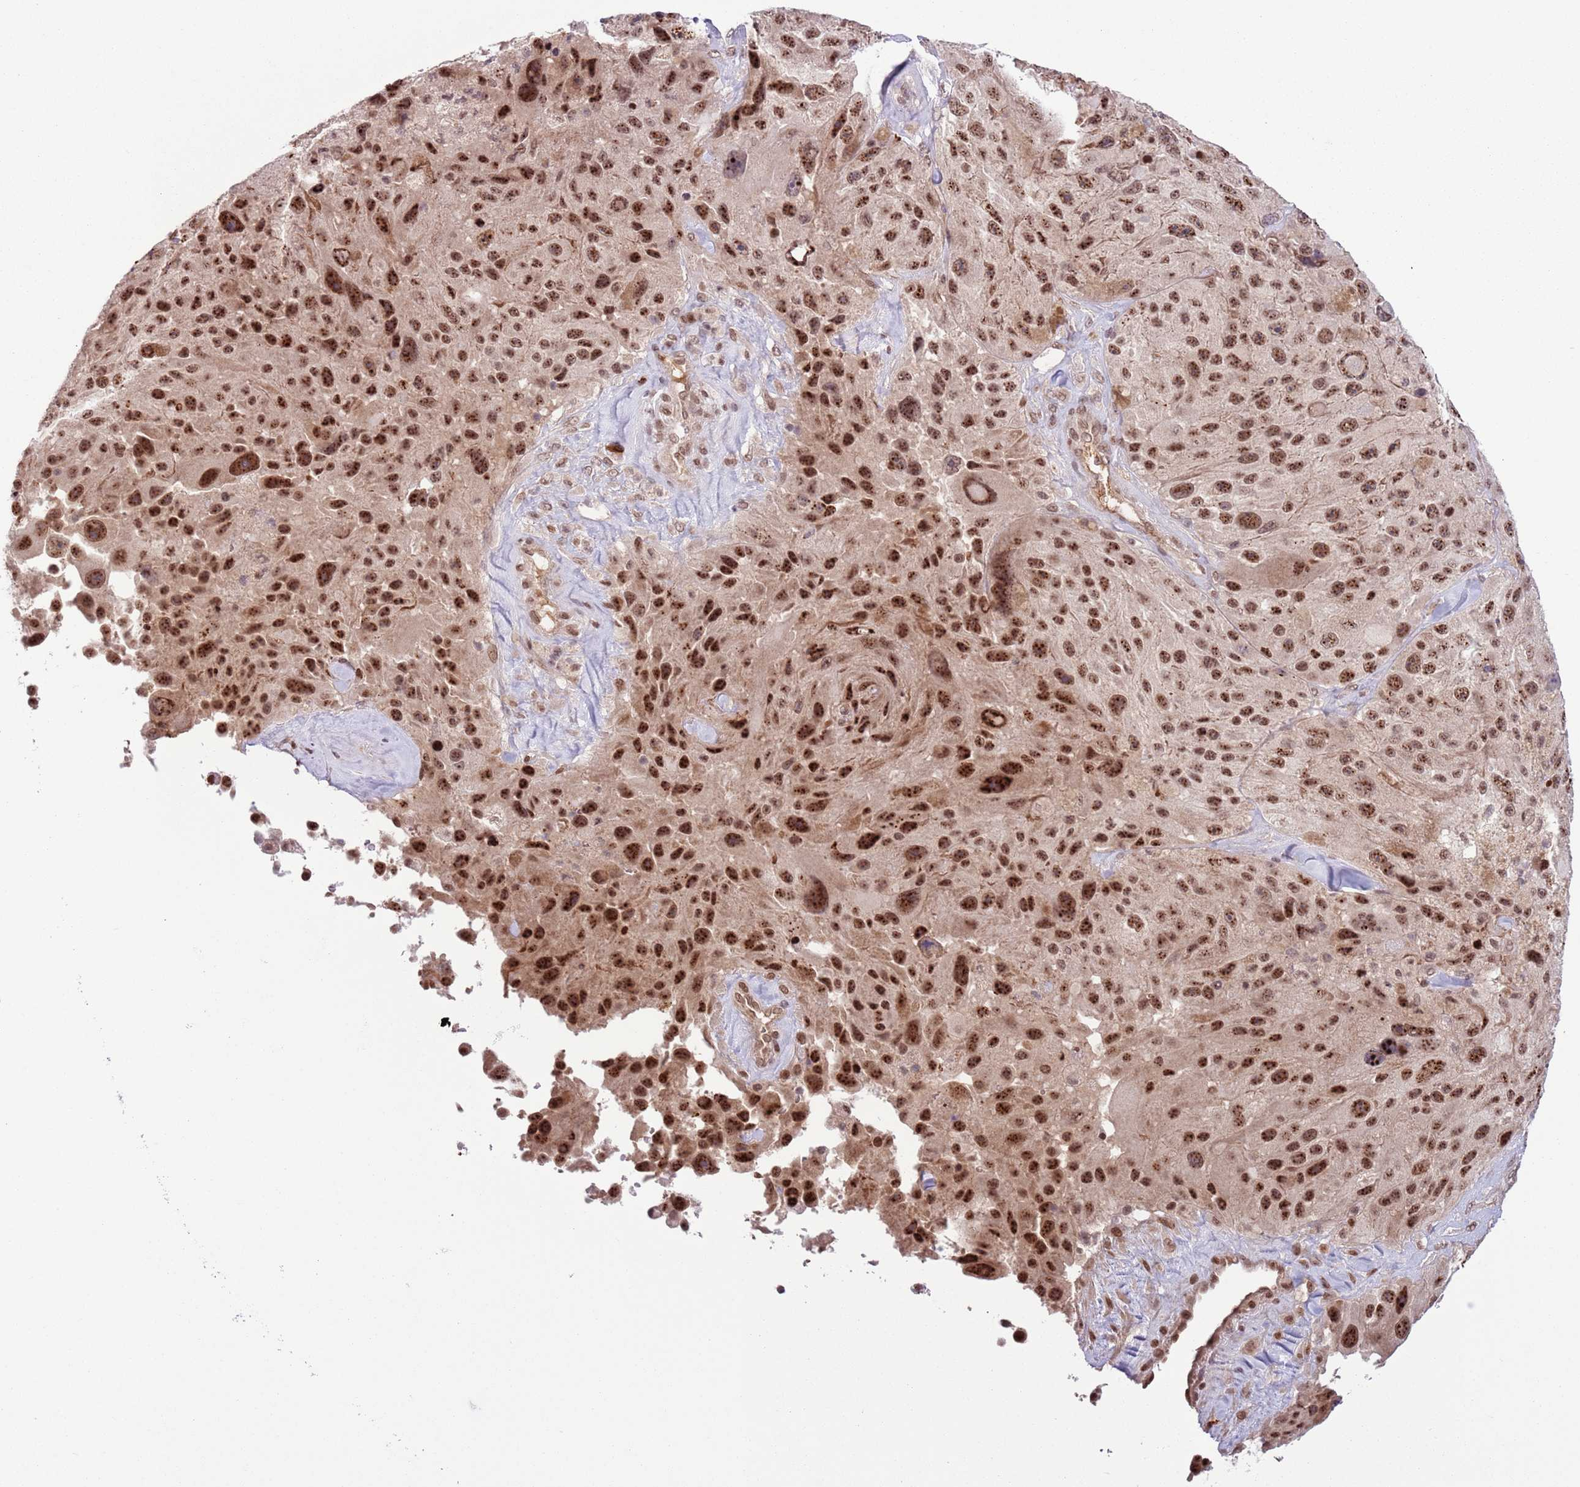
{"staining": {"intensity": "strong", "quantity": ">75%", "location": "nuclear"}, "tissue": "melanoma", "cell_type": "Tumor cells", "image_type": "cancer", "snomed": [{"axis": "morphology", "description": "Malignant melanoma, Metastatic site"}, {"axis": "topography", "description": "Lymph node"}], "caption": "Protein staining of melanoma tissue shows strong nuclear staining in approximately >75% of tumor cells.", "gene": "SIPA1L3", "patient": {"sex": "male", "age": 62}}